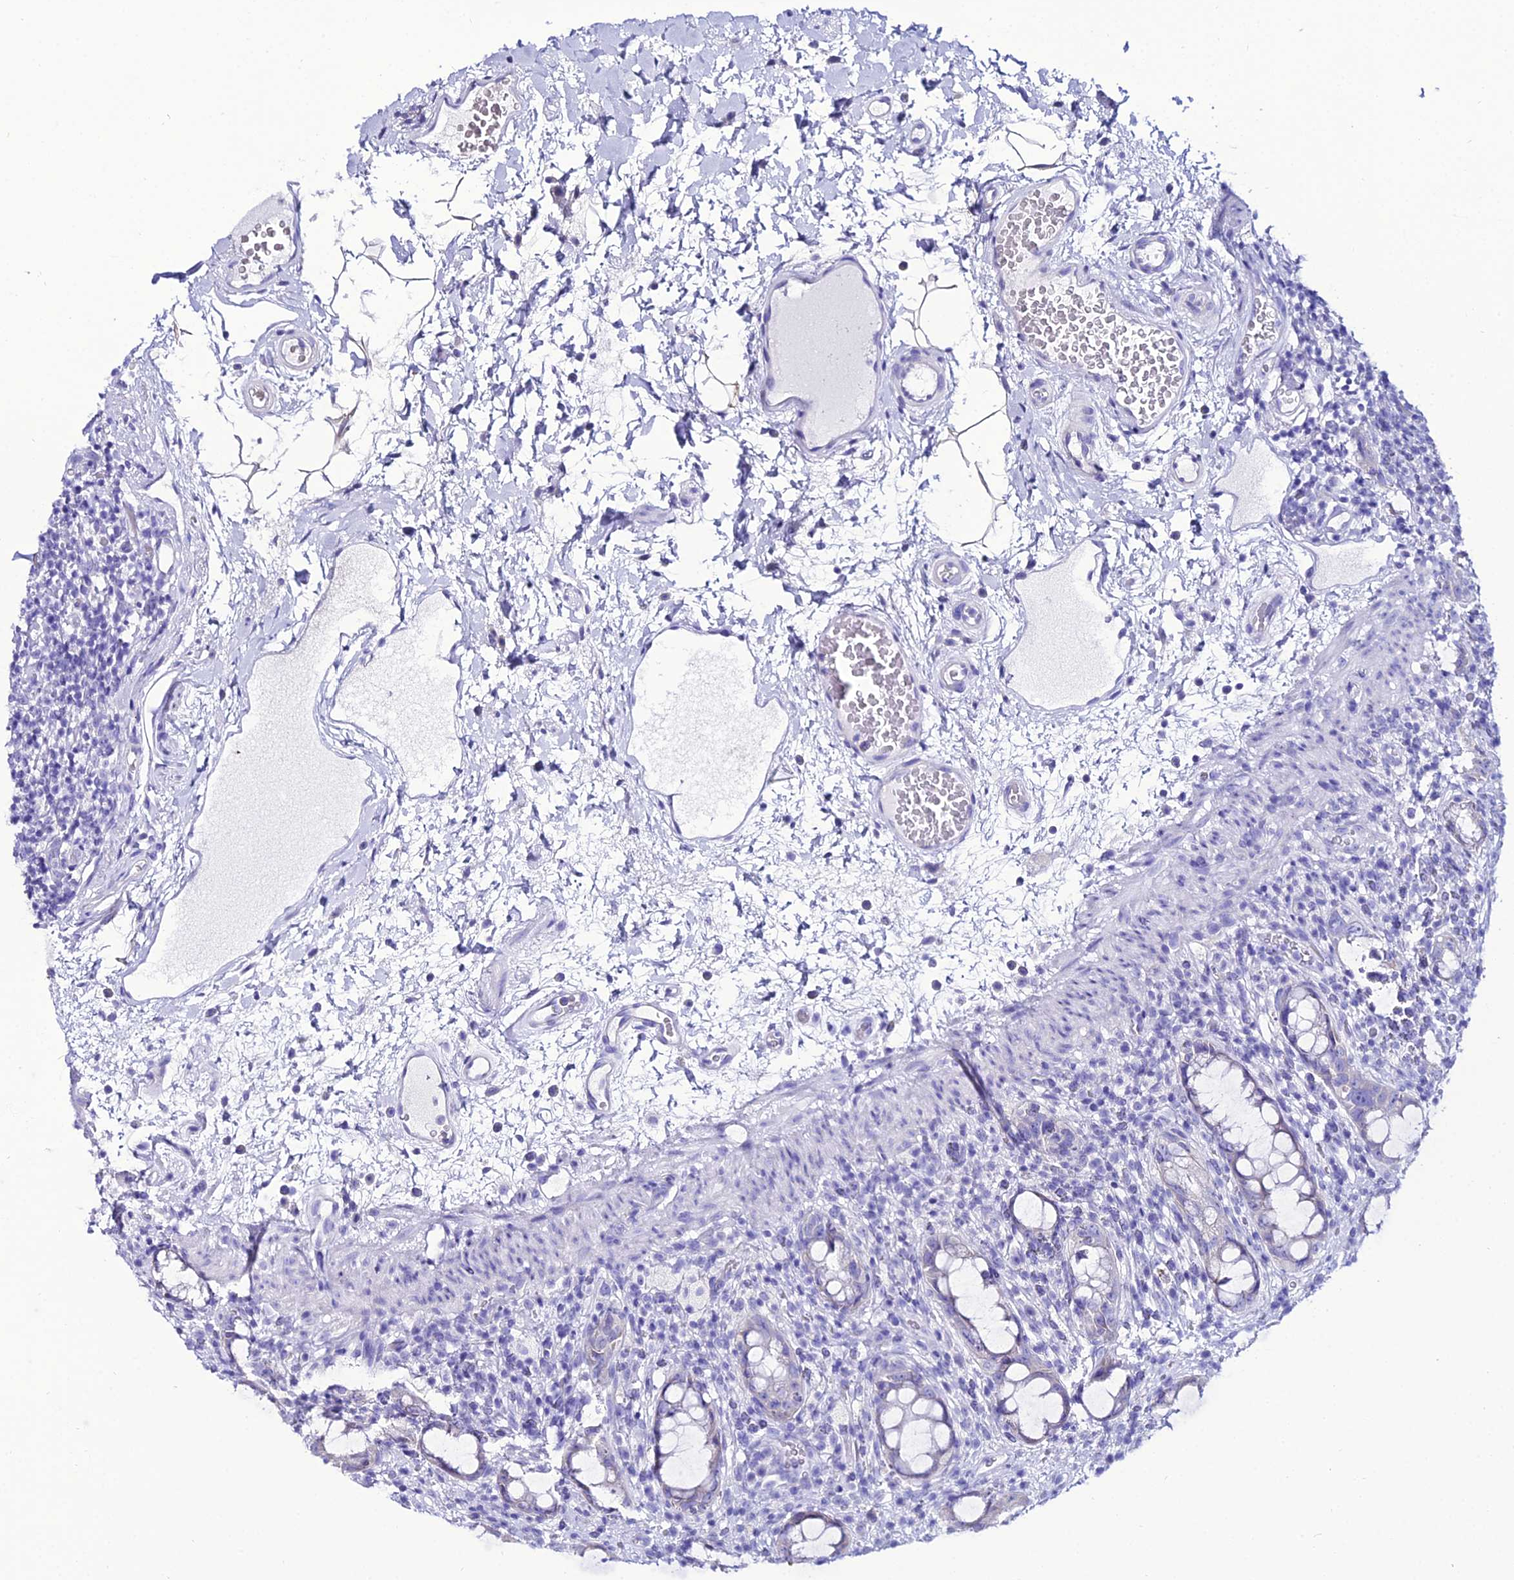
{"staining": {"intensity": "negative", "quantity": "none", "location": "none"}, "tissue": "rectum", "cell_type": "Glandular cells", "image_type": "normal", "snomed": [{"axis": "morphology", "description": "Normal tissue, NOS"}, {"axis": "topography", "description": "Rectum"}], "caption": "Human rectum stained for a protein using immunohistochemistry displays no expression in glandular cells.", "gene": "OR4D5", "patient": {"sex": "female", "age": 57}}